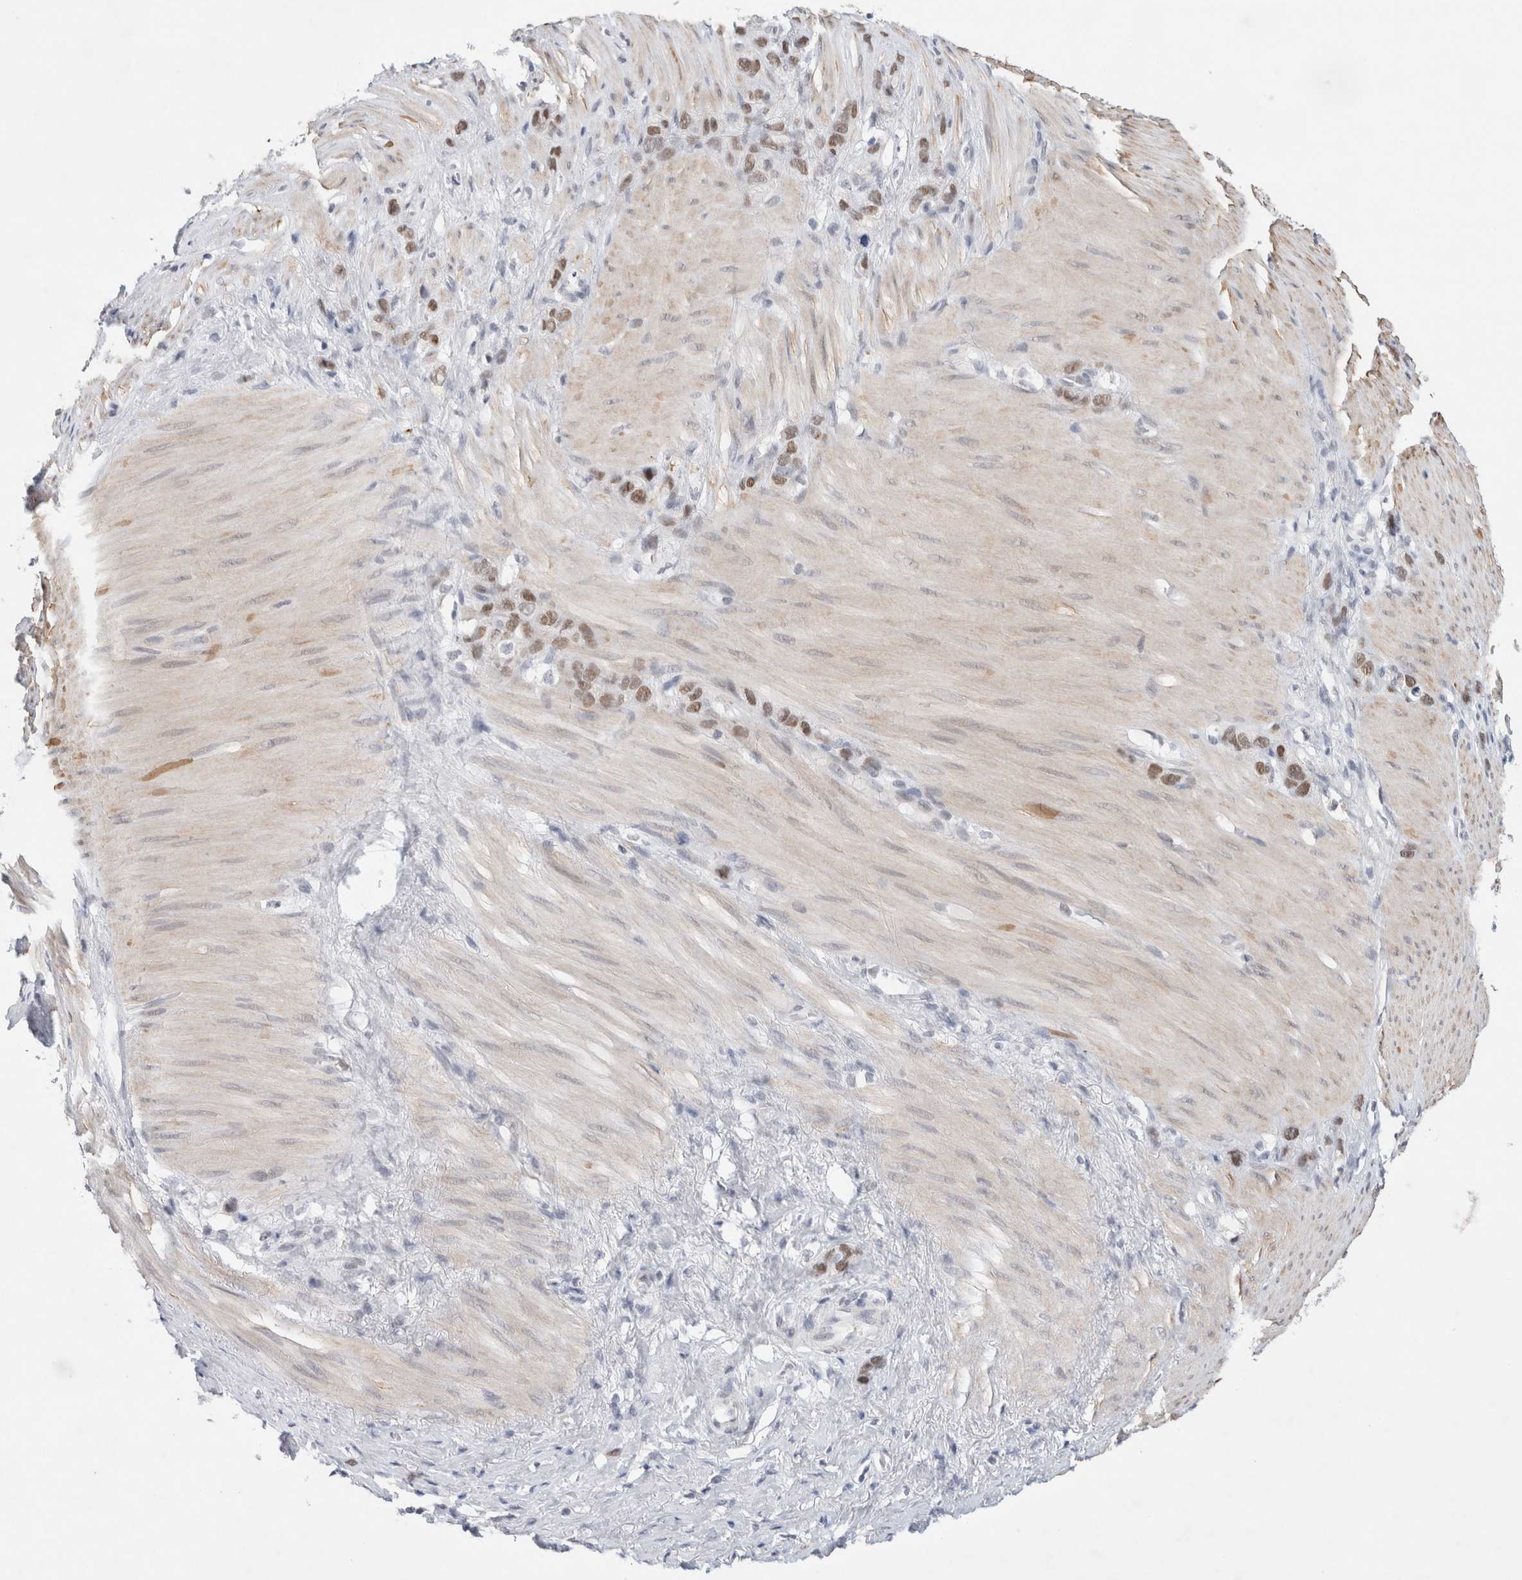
{"staining": {"intensity": "moderate", "quantity": ">75%", "location": "nuclear"}, "tissue": "stomach cancer", "cell_type": "Tumor cells", "image_type": "cancer", "snomed": [{"axis": "morphology", "description": "Normal tissue, NOS"}, {"axis": "morphology", "description": "Adenocarcinoma, NOS"}, {"axis": "morphology", "description": "Adenocarcinoma, High grade"}, {"axis": "topography", "description": "Stomach, upper"}, {"axis": "topography", "description": "Stomach"}], "caption": "An image of human stomach adenocarcinoma stained for a protein exhibits moderate nuclear brown staining in tumor cells. (DAB (3,3'-diaminobenzidine) = brown stain, brightfield microscopy at high magnification).", "gene": "KNL1", "patient": {"sex": "female", "age": 65}}